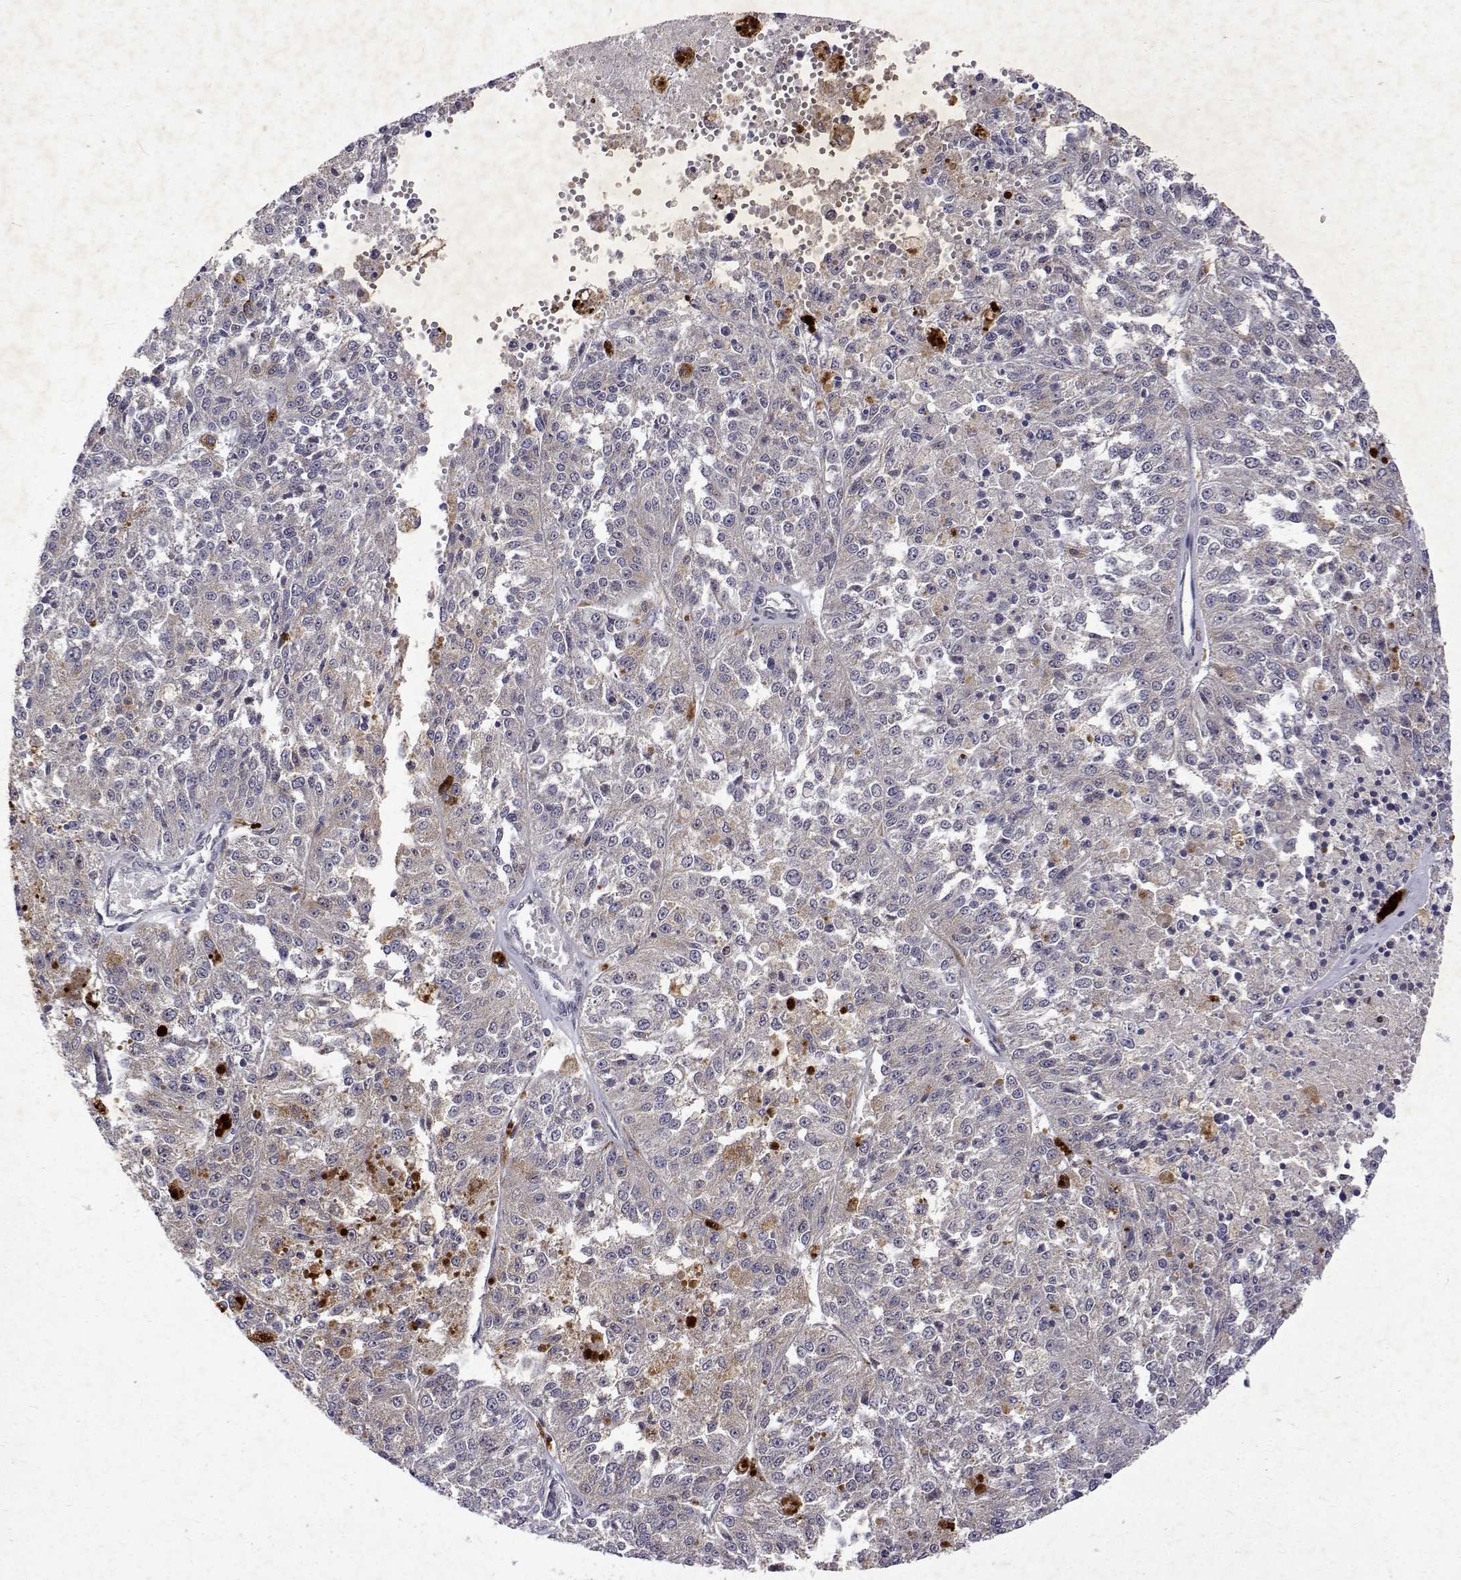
{"staining": {"intensity": "negative", "quantity": "none", "location": "none"}, "tissue": "melanoma", "cell_type": "Tumor cells", "image_type": "cancer", "snomed": [{"axis": "morphology", "description": "Malignant melanoma, Metastatic site"}, {"axis": "topography", "description": "Lymph node"}], "caption": "Tumor cells are negative for protein expression in human malignant melanoma (metastatic site).", "gene": "ALKBH8", "patient": {"sex": "female", "age": 64}}